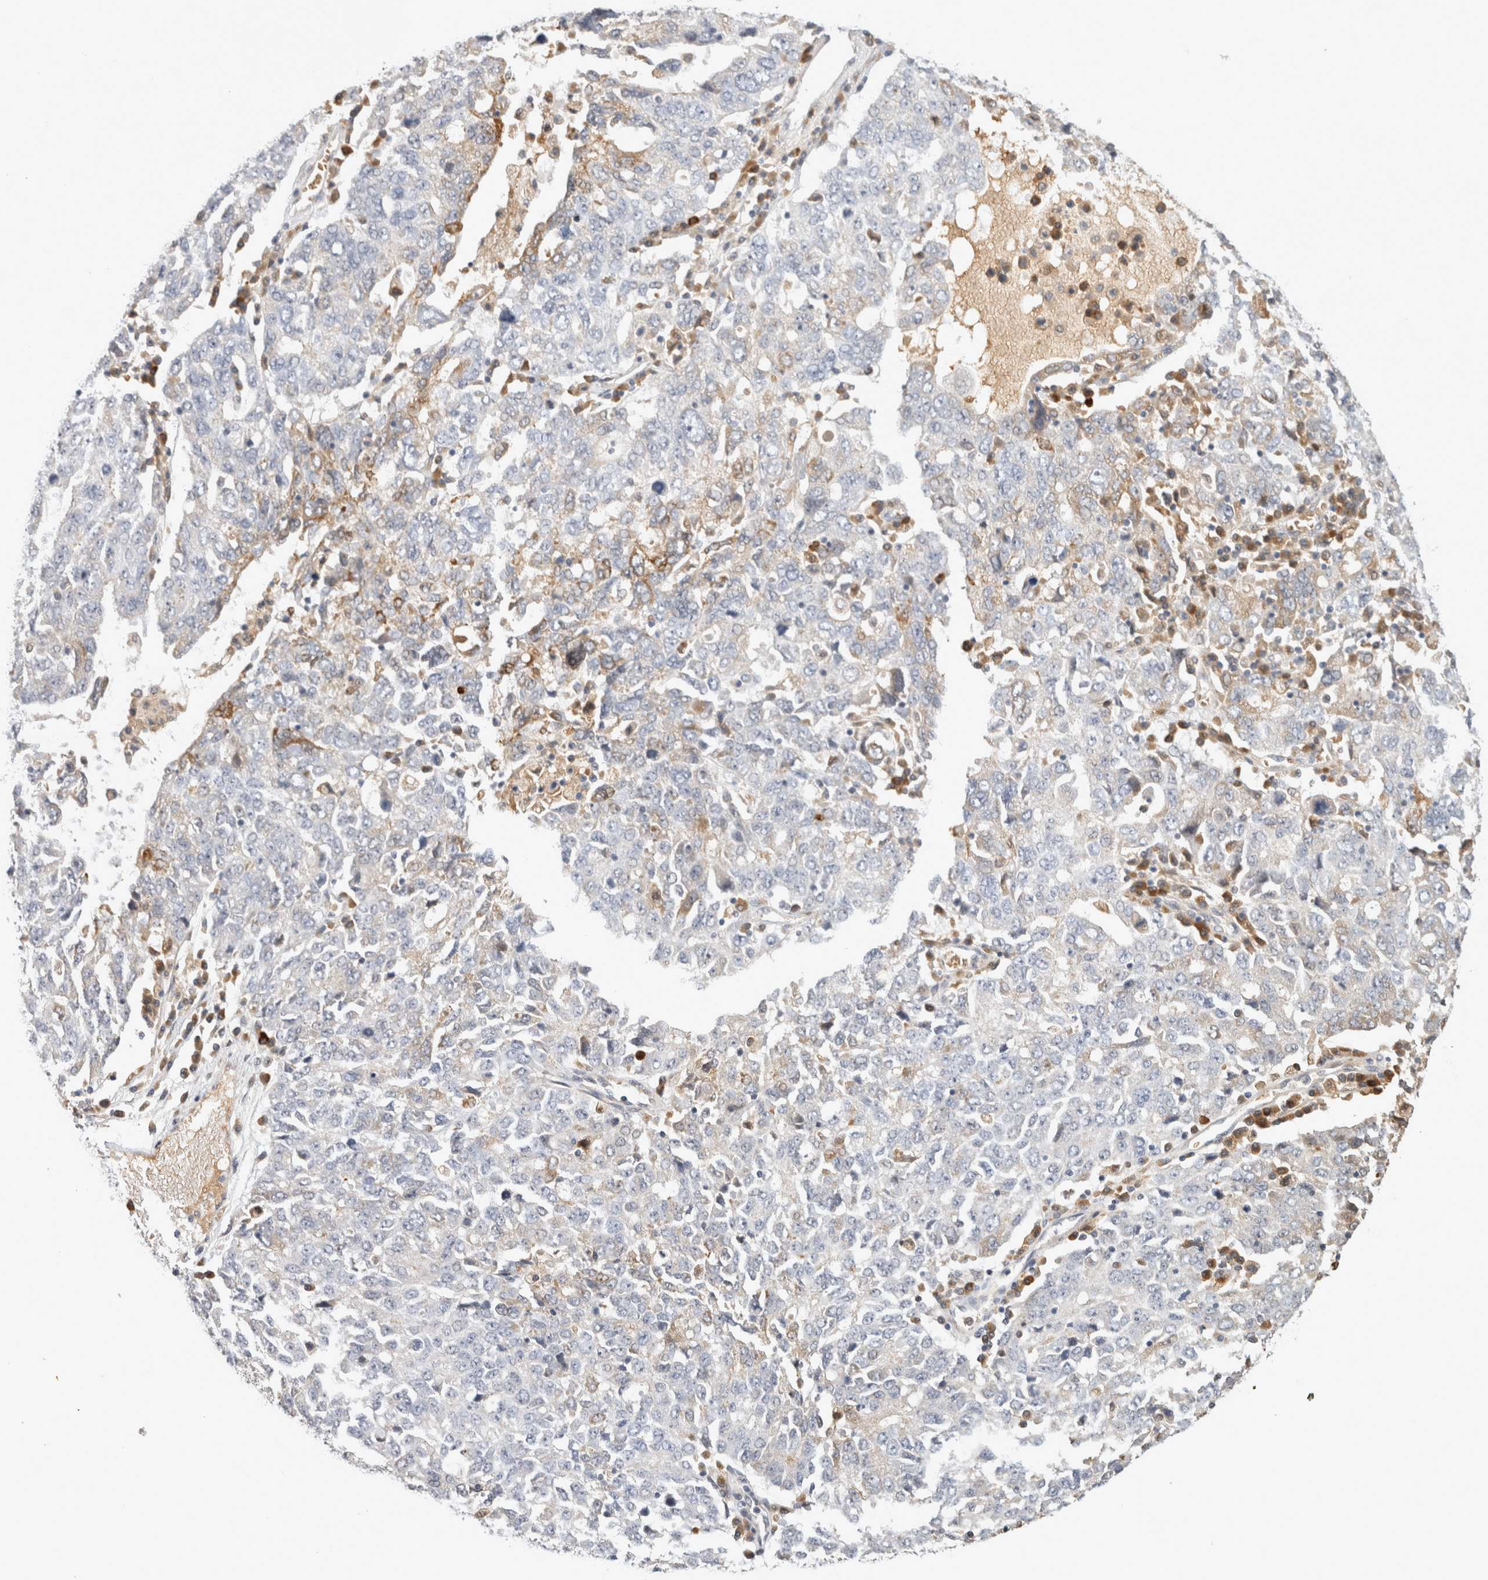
{"staining": {"intensity": "weak", "quantity": "<25%", "location": "cytoplasmic/membranous"}, "tissue": "ovarian cancer", "cell_type": "Tumor cells", "image_type": "cancer", "snomed": [{"axis": "morphology", "description": "Carcinoma, endometroid"}, {"axis": "topography", "description": "Ovary"}], "caption": "High magnification brightfield microscopy of ovarian cancer (endometroid carcinoma) stained with DAB (brown) and counterstained with hematoxylin (blue): tumor cells show no significant expression.", "gene": "APOL2", "patient": {"sex": "female", "age": 62}}